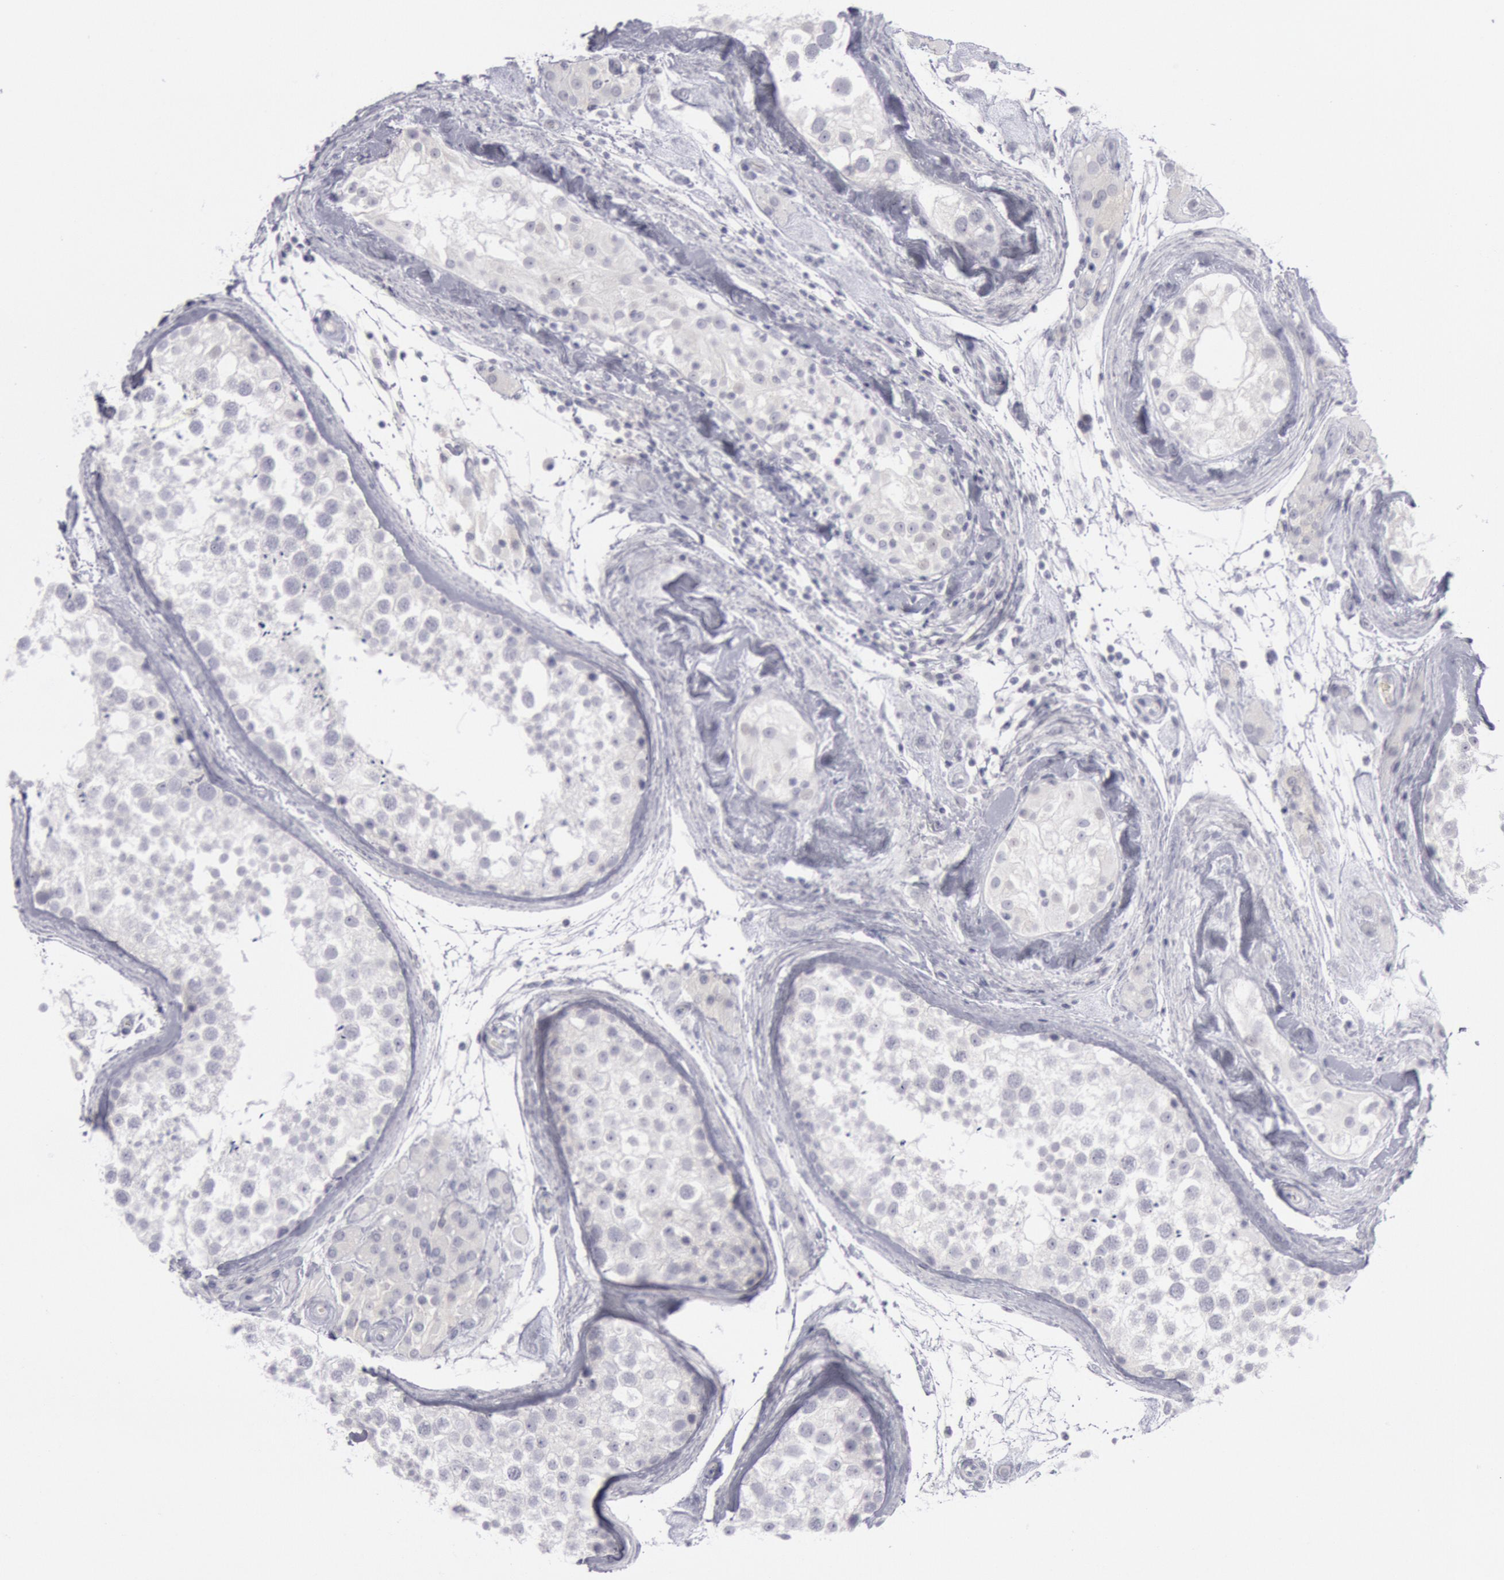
{"staining": {"intensity": "negative", "quantity": "none", "location": "none"}, "tissue": "testis", "cell_type": "Cells in seminiferous ducts", "image_type": "normal", "snomed": [{"axis": "morphology", "description": "Normal tissue, NOS"}, {"axis": "topography", "description": "Testis"}], "caption": "IHC micrograph of normal testis: human testis stained with DAB demonstrates no significant protein staining in cells in seminiferous ducts.", "gene": "KRT16", "patient": {"sex": "male", "age": 46}}